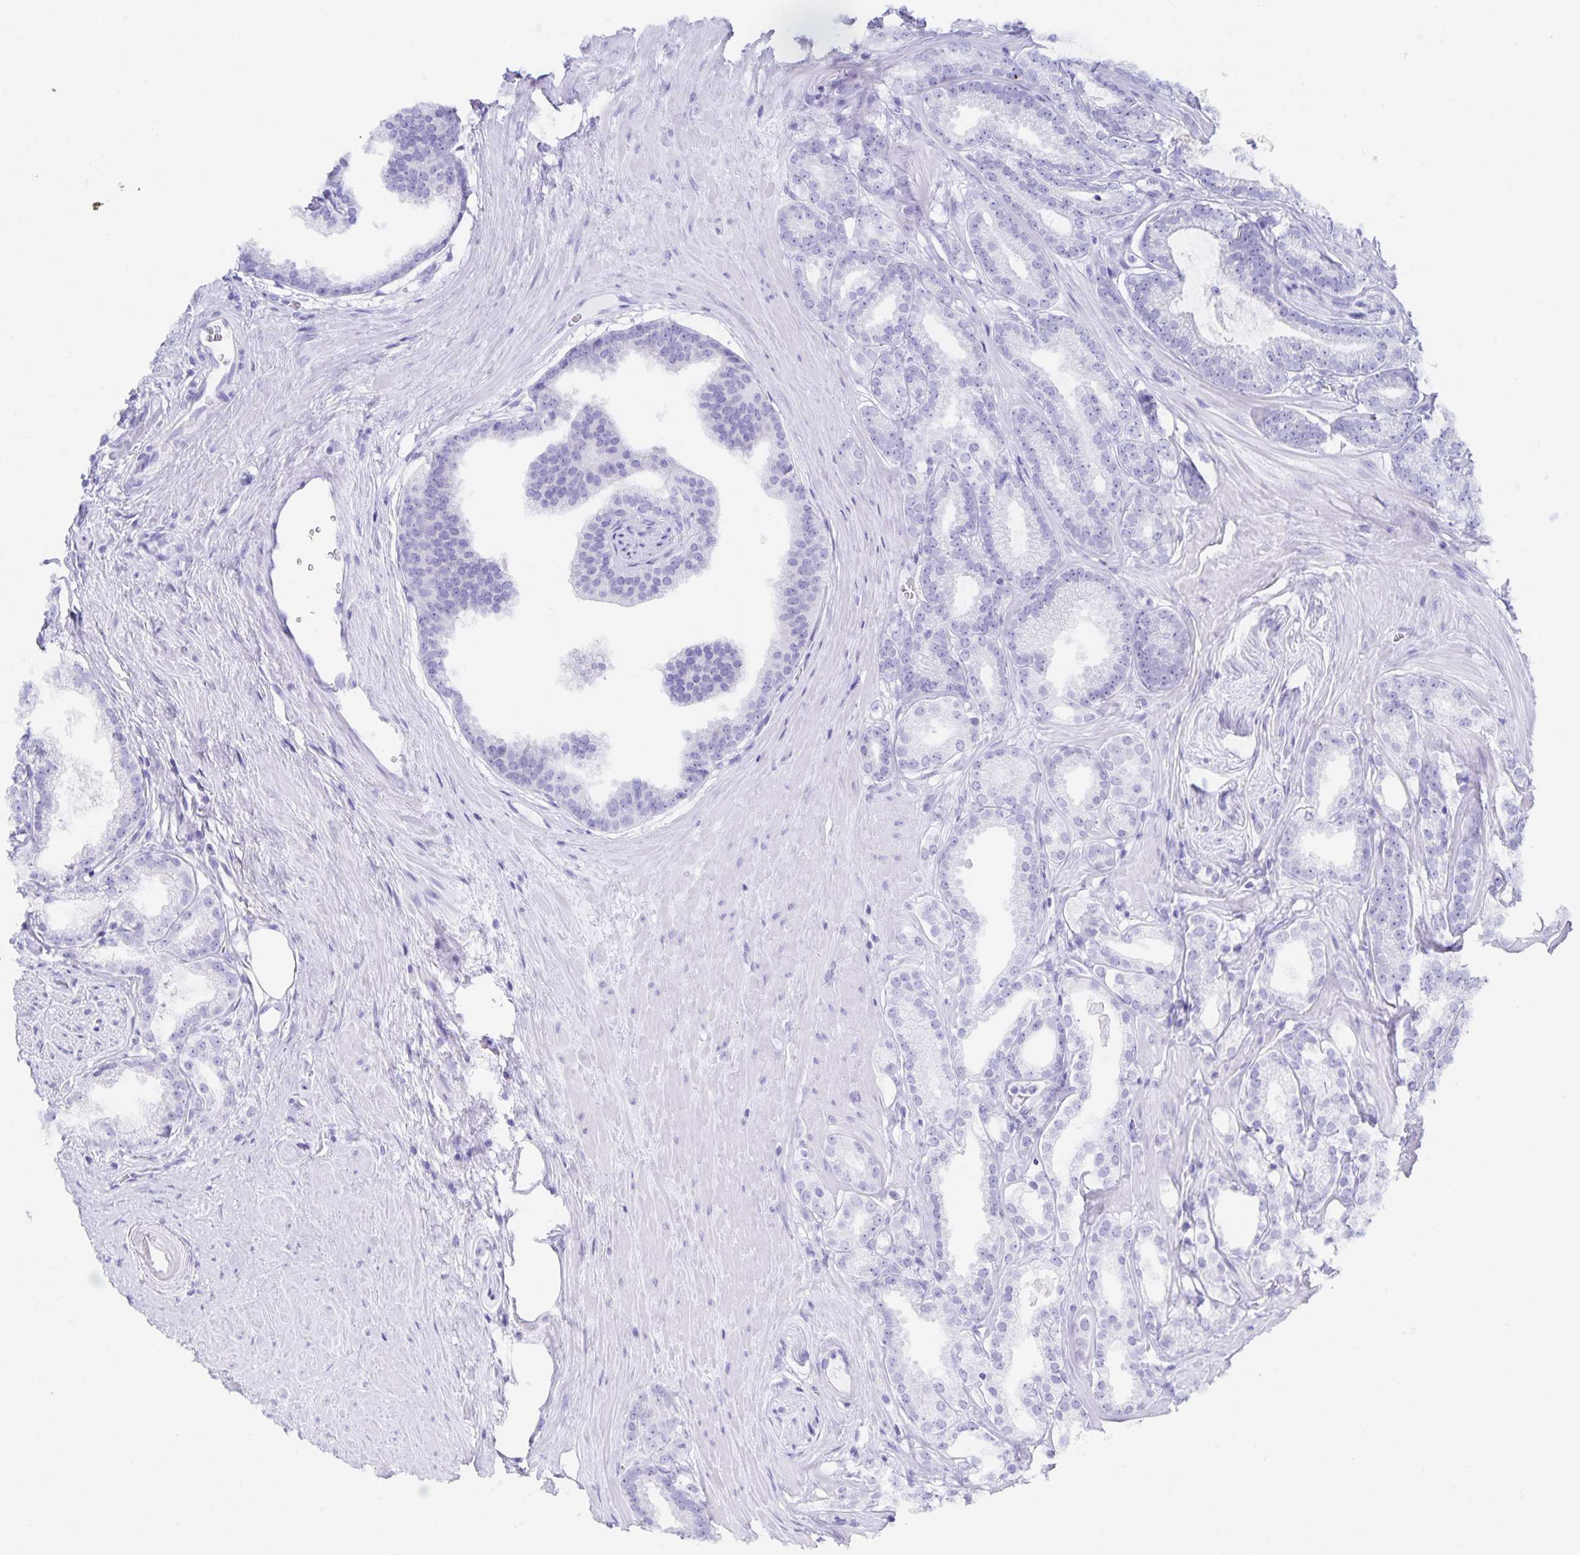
{"staining": {"intensity": "negative", "quantity": "none", "location": "none"}, "tissue": "prostate cancer", "cell_type": "Tumor cells", "image_type": "cancer", "snomed": [{"axis": "morphology", "description": "Adenocarcinoma, Low grade"}, {"axis": "topography", "description": "Prostate"}], "caption": "Prostate adenocarcinoma (low-grade) was stained to show a protein in brown. There is no significant expression in tumor cells.", "gene": "SNTN", "patient": {"sex": "male", "age": 65}}